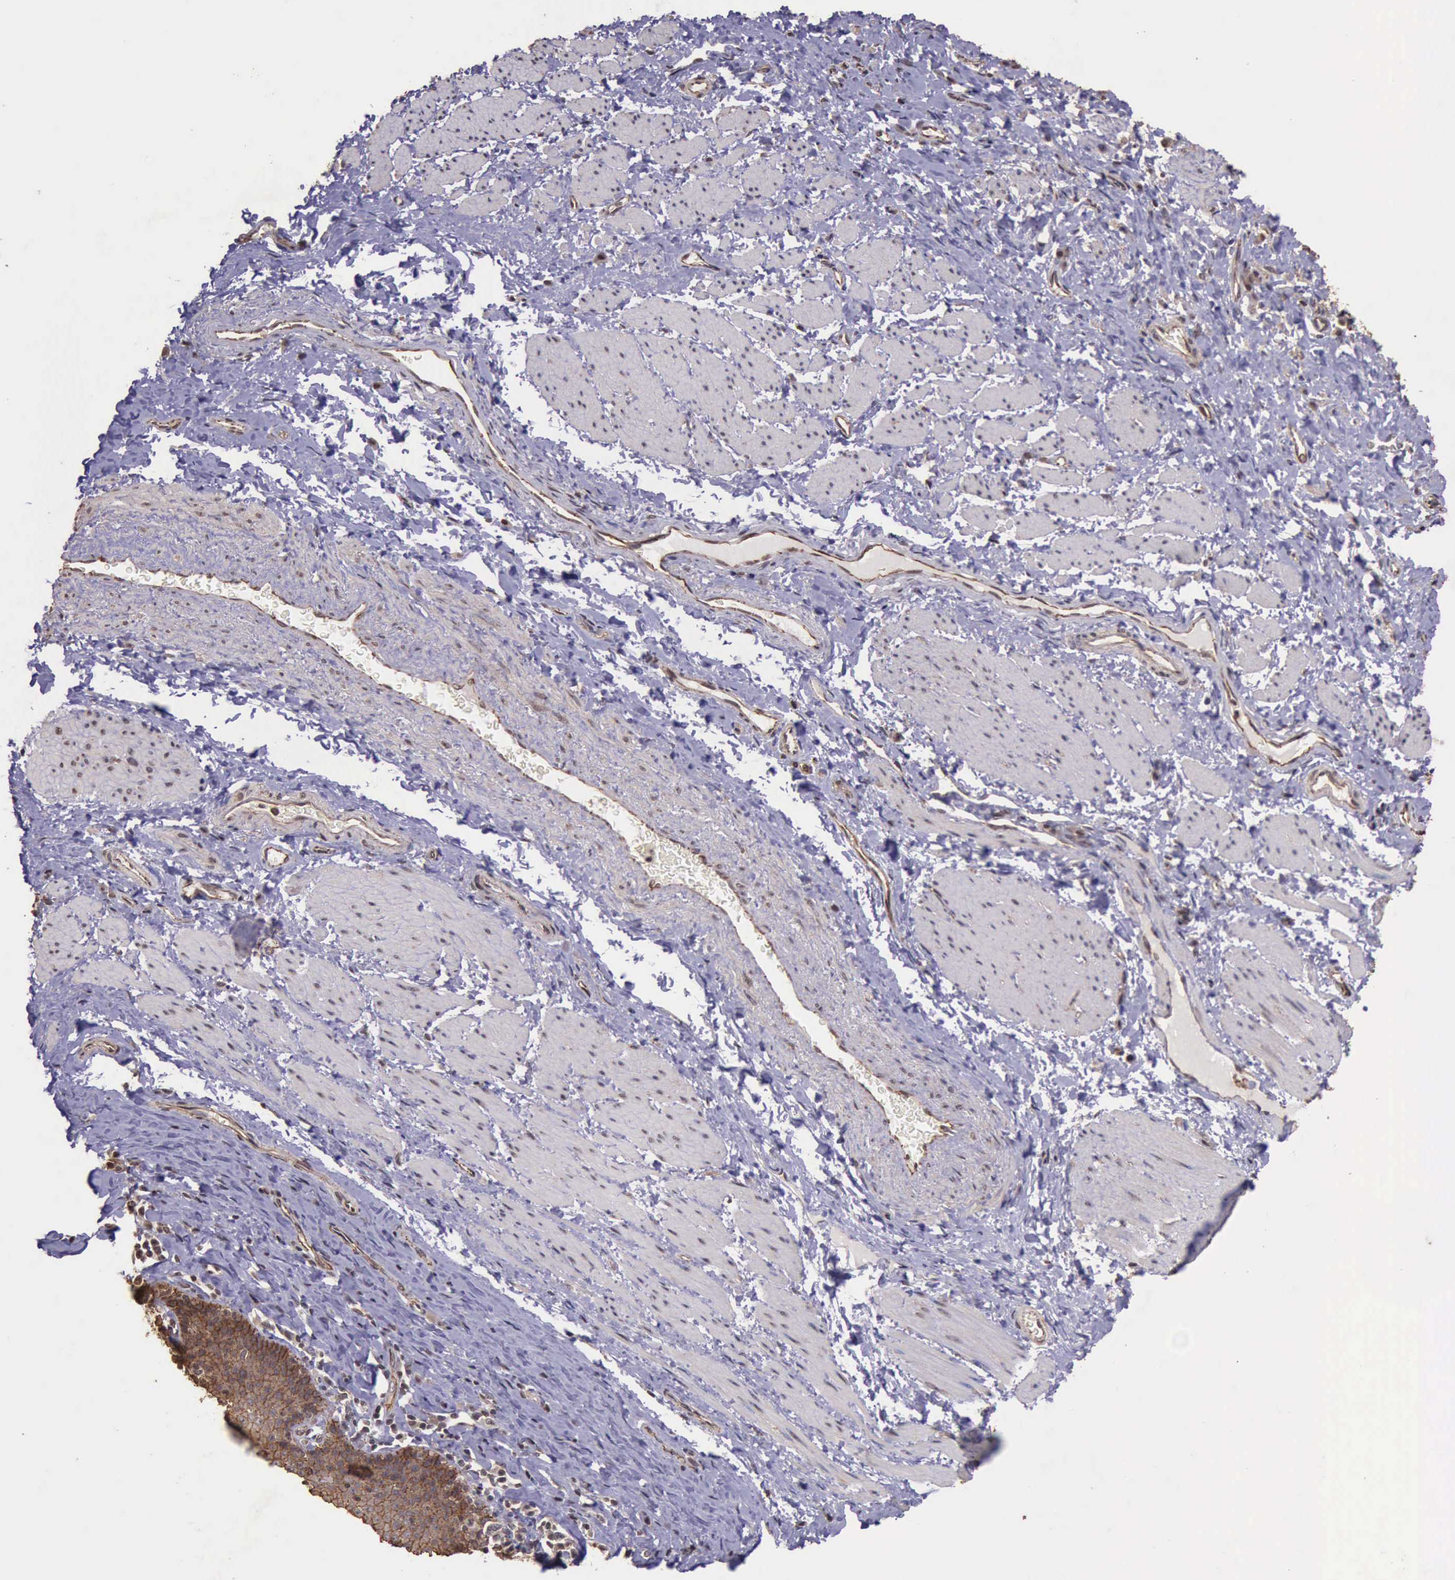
{"staining": {"intensity": "weak", "quantity": "25%-75%", "location": "cytoplasmic/membranous"}, "tissue": "esophagus", "cell_type": "Squamous epithelial cells", "image_type": "normal", "snomed": [{"axis": "morphology", "description": "Normal tissue, NOS"}, {"axis": "topography", "description": "Esophagus"}], "caption": "A brown stain shows weak cytoplasmic/membranous expression of a protein in squamous epithelial cells of normal human esophagus.", "gene": "CTNNB1", "patient": {"sex": "female", "age": 61}}